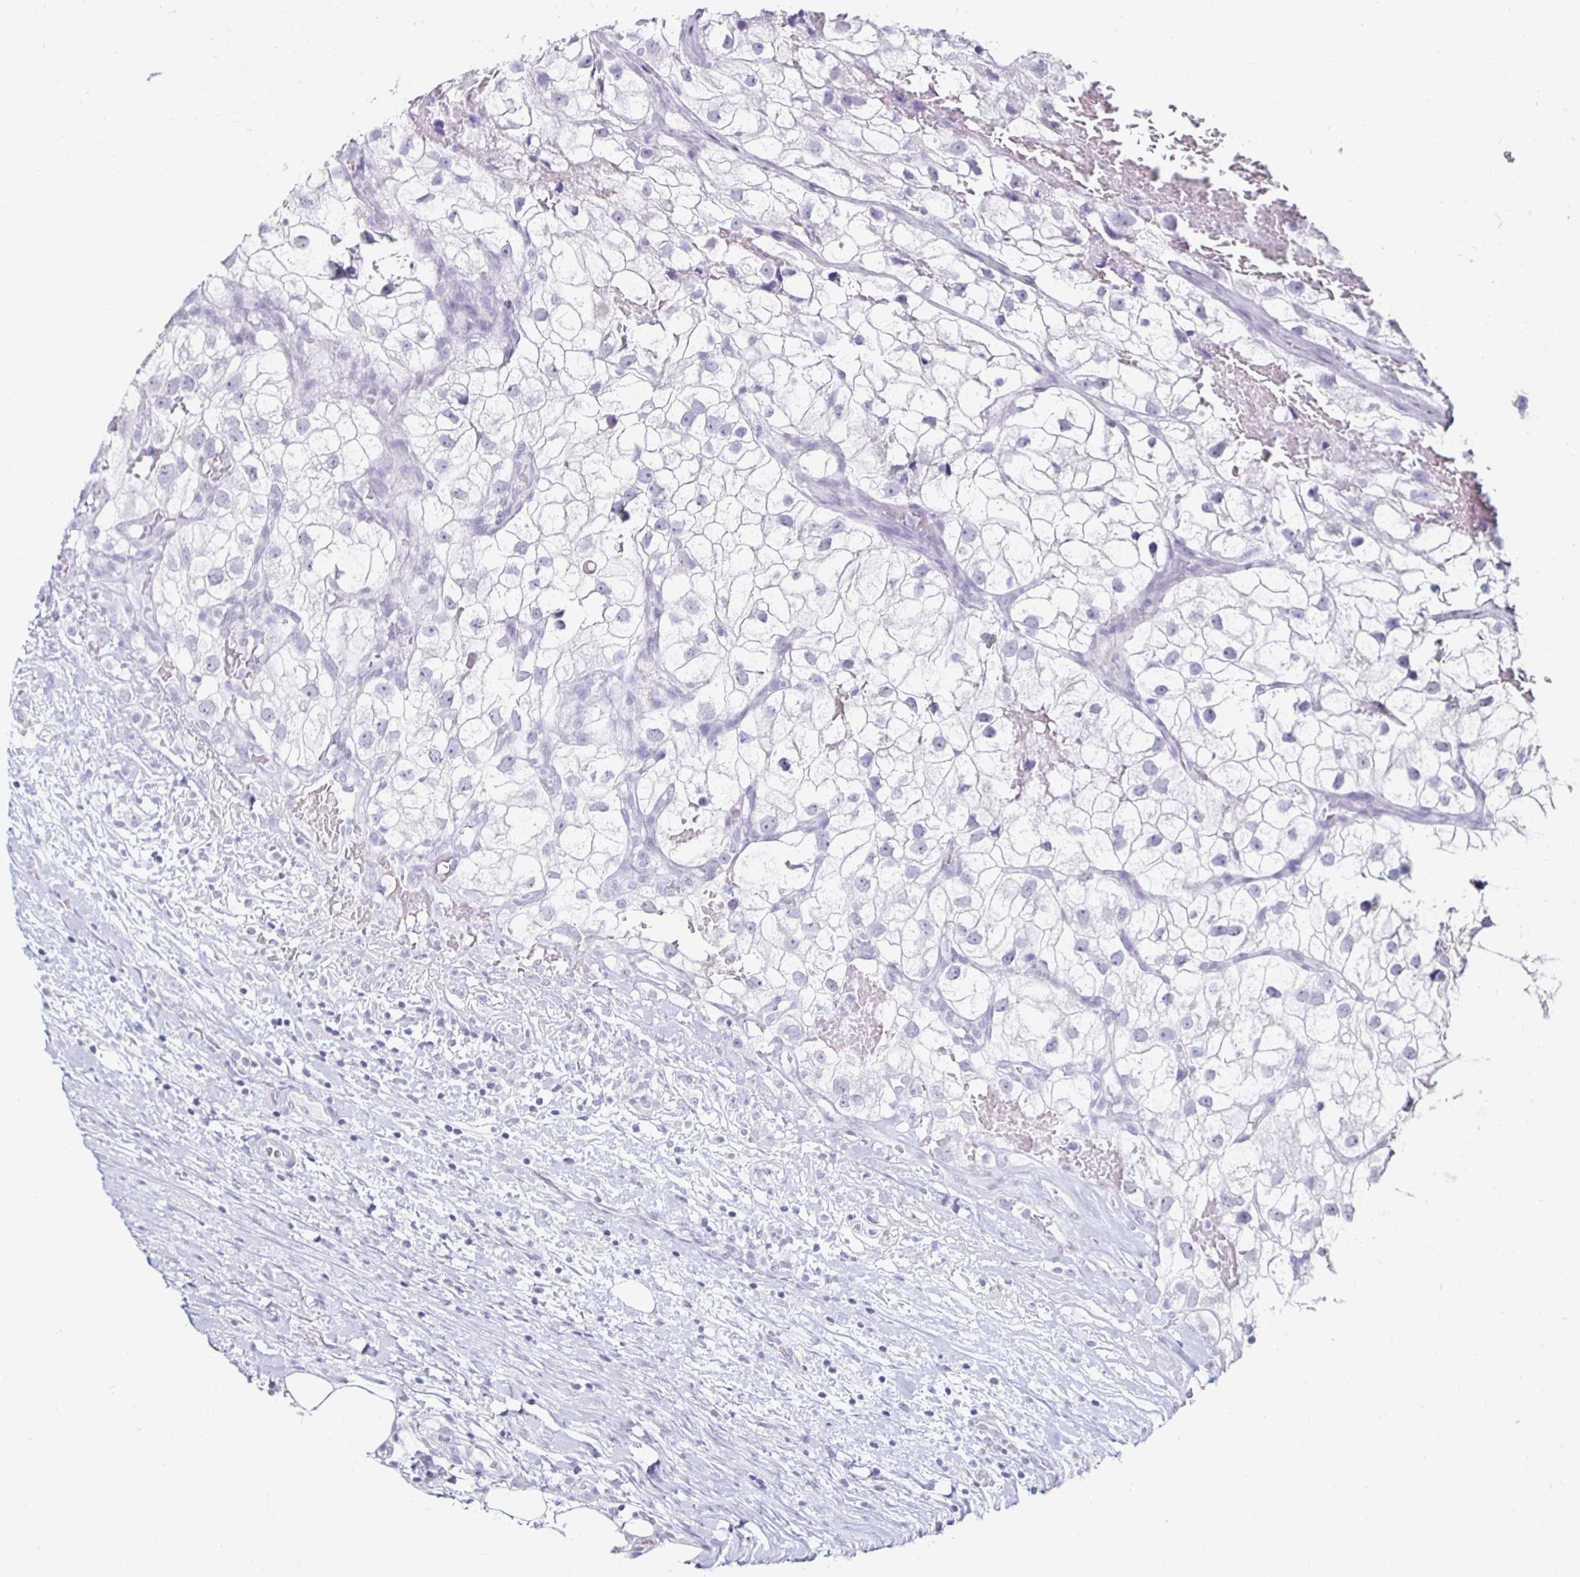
{"staining": {"intensity": "negative", "quantity": "none", "location": "none"}, "tissue": "renal cancer", "cell_type": "Tumor cells", "image_type": "cancer", "snomed": [{"axis": "morphology", "description": "Adenocarcinoma, NOS"}, {"axis": "topography", "description": "Kidney"}], "caption": "A photomicrograph of human adenocarcinoma (renal) is negative for staining in tumor cells.", "gene": "TOMM34", "patient": {"sex": "male", "age": 59}}